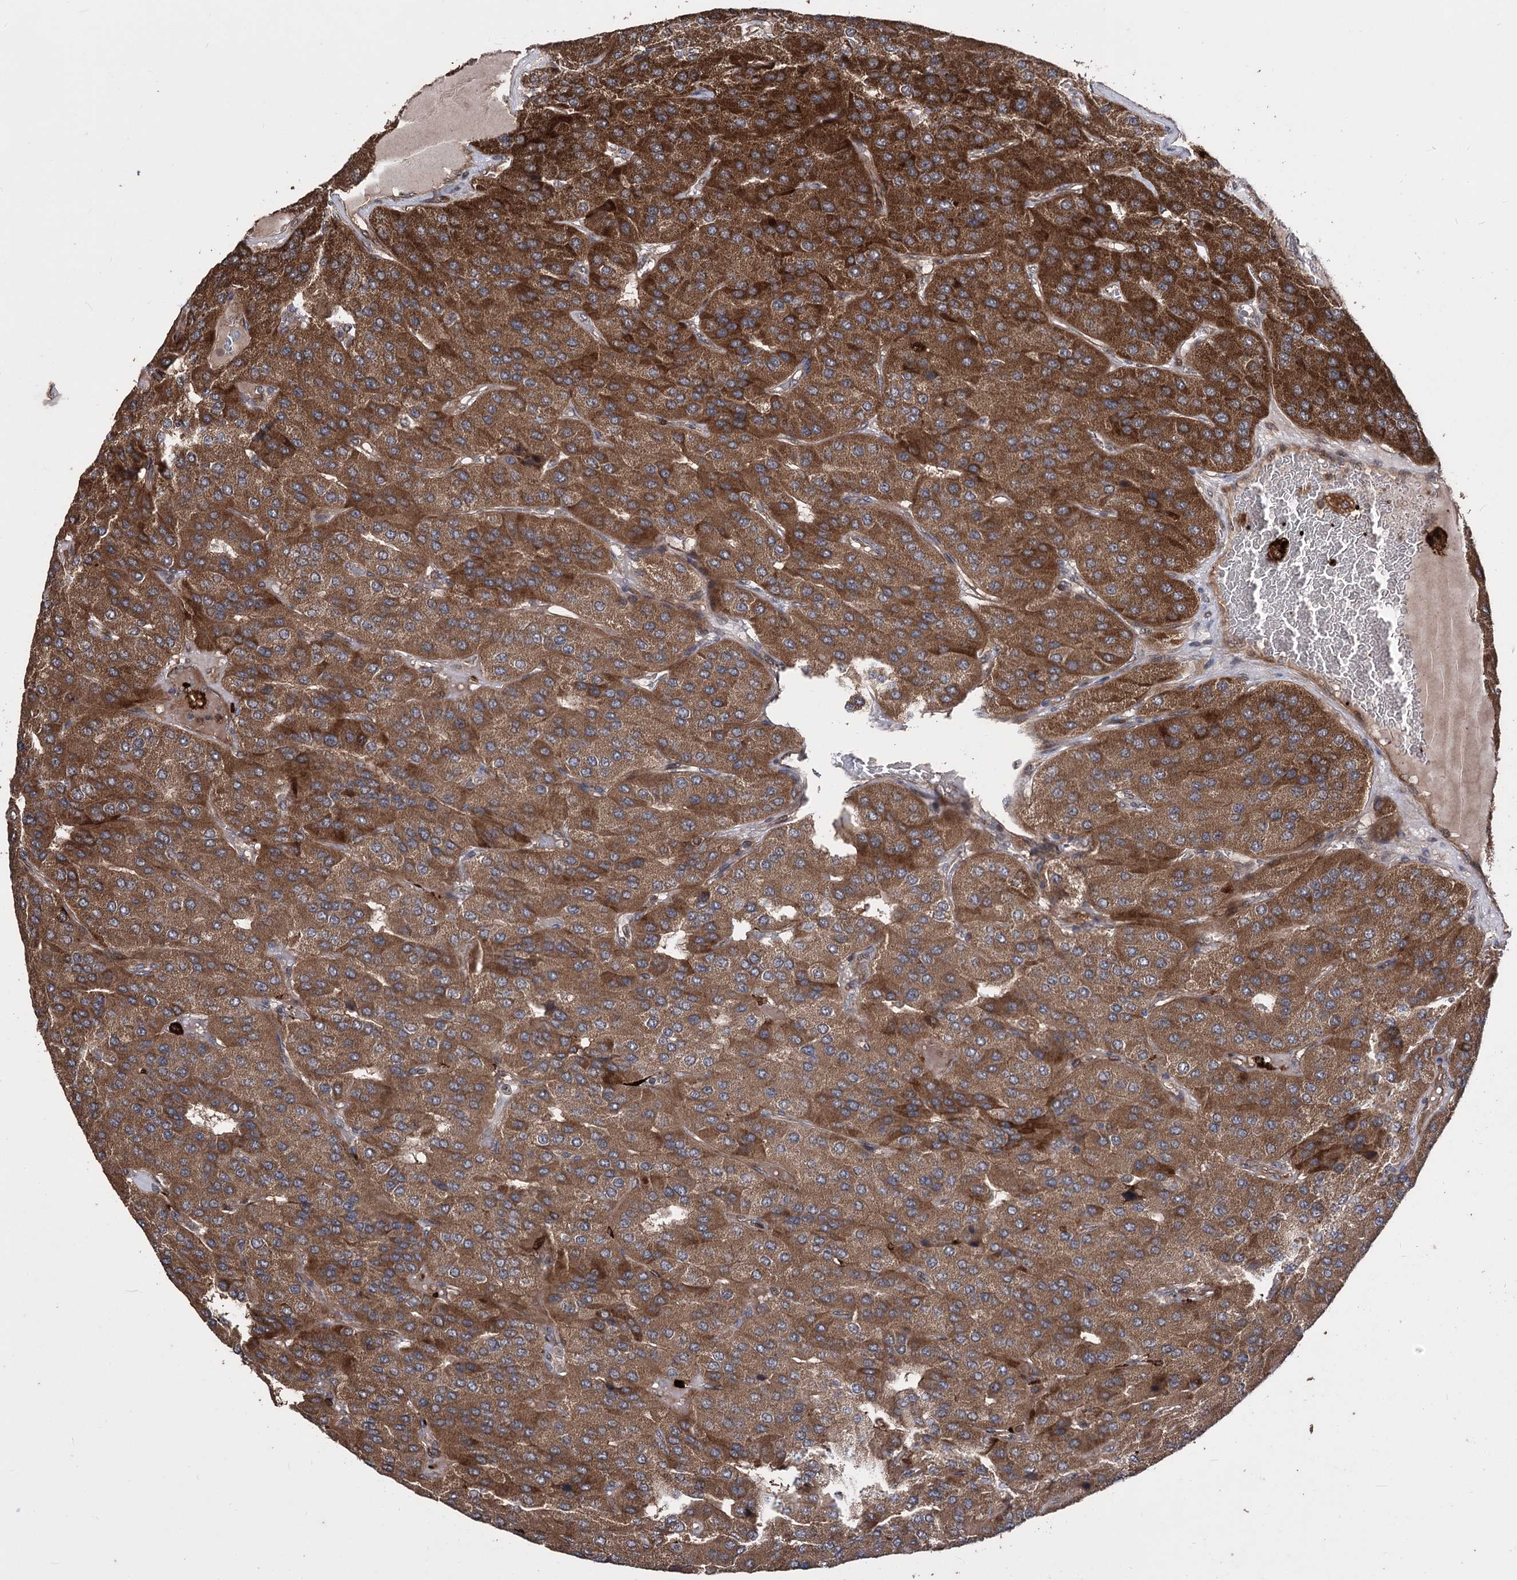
{"staining": {"intensity": "strong", "quantity": ">75%", "location": "cytoplasmic/membranous"}, "tissue": "parathyroid gland", "cell_type": "Glandular cells", "image_type": "normal", "snomed": [{"axis": "morphology", "description": "Normal tissue, NOS"}, {"axis": "morphology", "description": "Adenoma, NOS"}, {"axis": "topography", "description": "Parathyroid gland"}], "caption": "Immunohistochemical staining of benign human parathyroid gland demonstrates high levels of strong cytoplasmic/membranous expression in about >75% of glandular cells.", "gene": "RASSF3", "patient": {"sex": "female", "age": 86}}